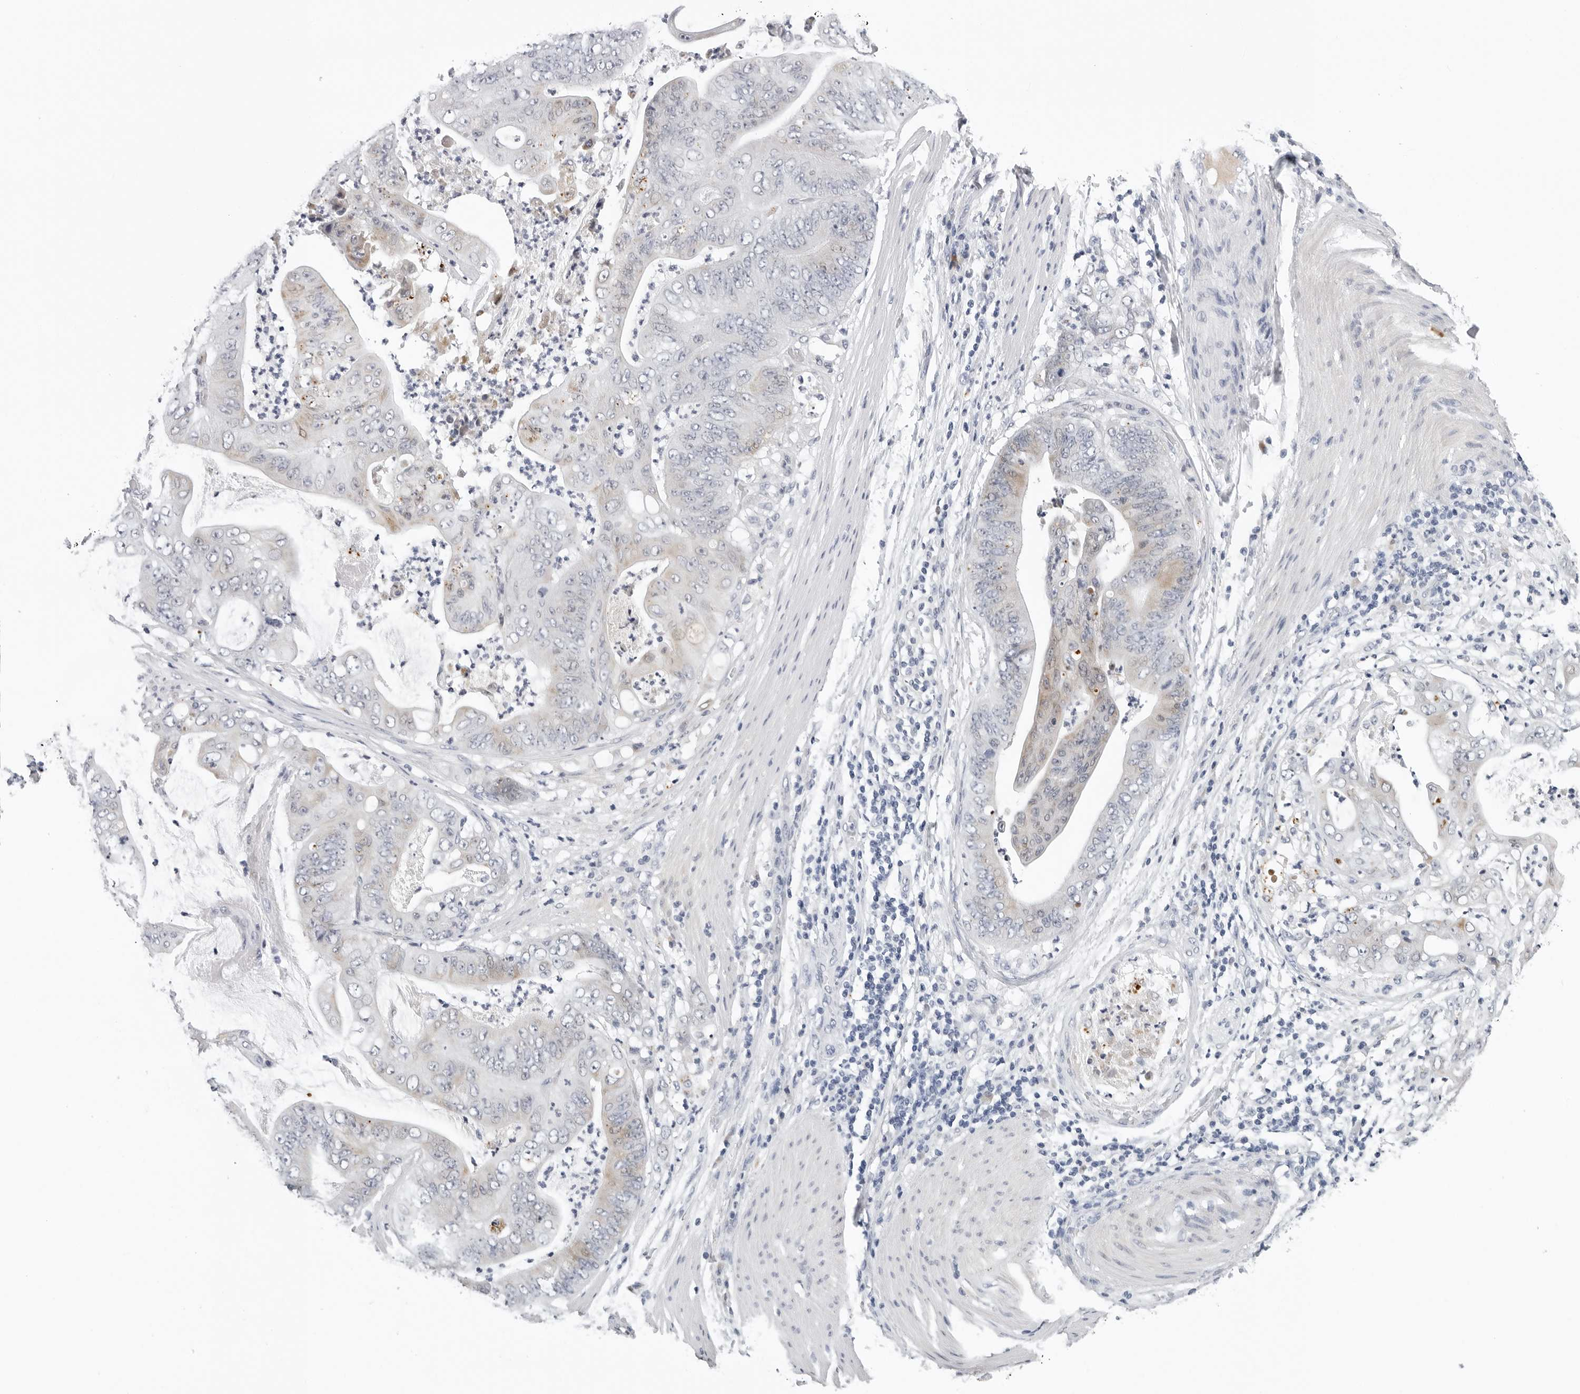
{"staining": {"intensity": "negative", "quantity": "none", "location": "none"}, "tissue": "stomach cancer", "cell_type": "Tumor cells", "image_type": "cancer", "snomed": [{"axis": "morphology", "description": "Adenocarcinoma, NOS"}, {"axis": "topography", "description": "Stomach"}], "caption": "Stomach adenocarcinoma was stained to show a protein in brown. There is no significant staining in tumor cells.", "gene": "ZNF502", "patient": {"sex": "female", "age": 73}}